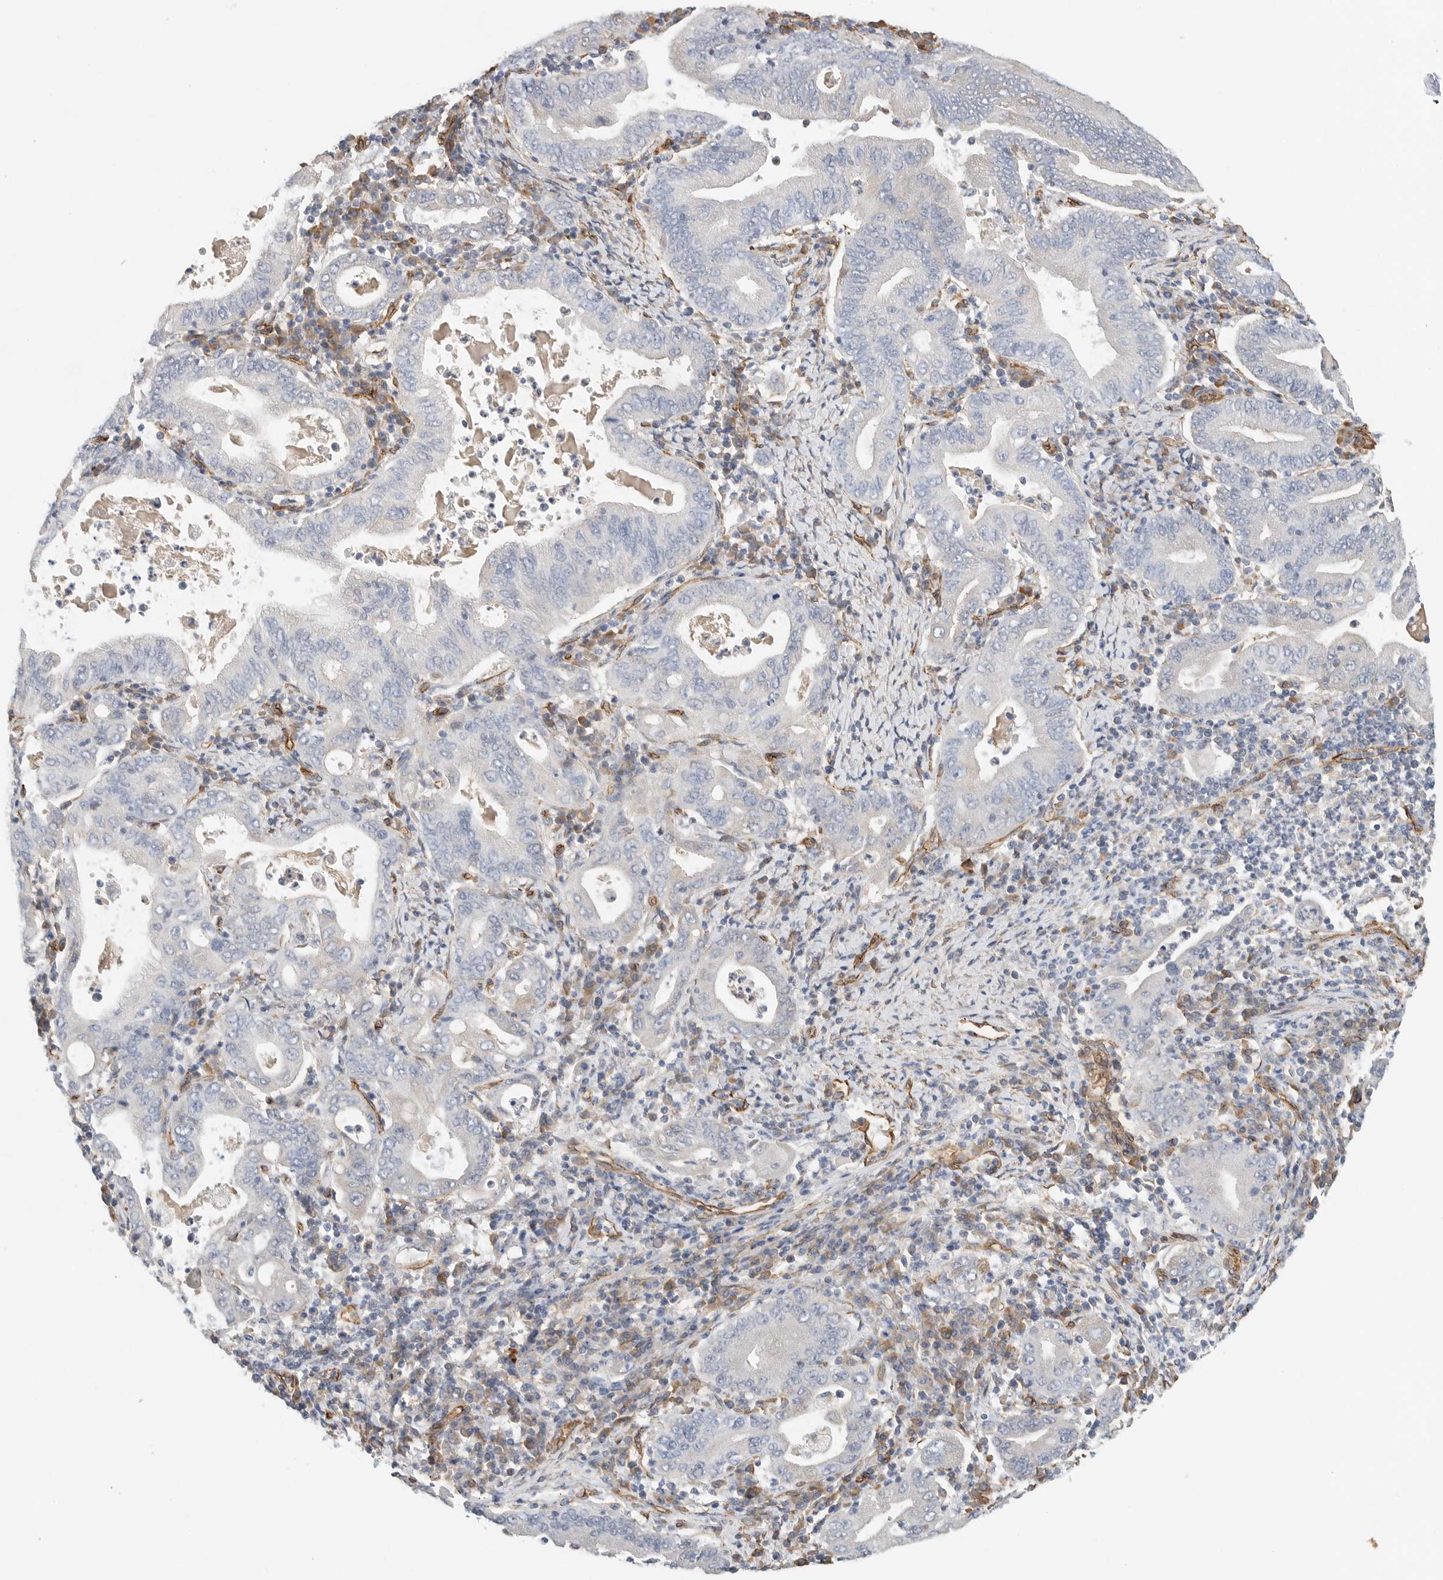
{"staining": {"intensity": "negative", "quantity": "none", "location": "none"}, "tissue": "stomach cancer", "cell_type": "Tumor cells", "image_type": "cancer", "snomed": [{"axis": "morphology", "description": "Normal tissue, NOS"}, {"axis": "morphology", "description": "Adenocarcinoma, NOS"}, {"axis": "topography", "description": "Esophagus"}, {"axis": "topography", "description": "Stomach, upper"}, {"axis": "topography", "description": "Peripheral nerve tissue"}], "caption": "A histopathology image of stomach cancer (adenocarcinoma) stained for a protein shows no brown staining in tumor cells.", "gene": "JMJD4", "patient": {"sex": "male", "age": 62}}